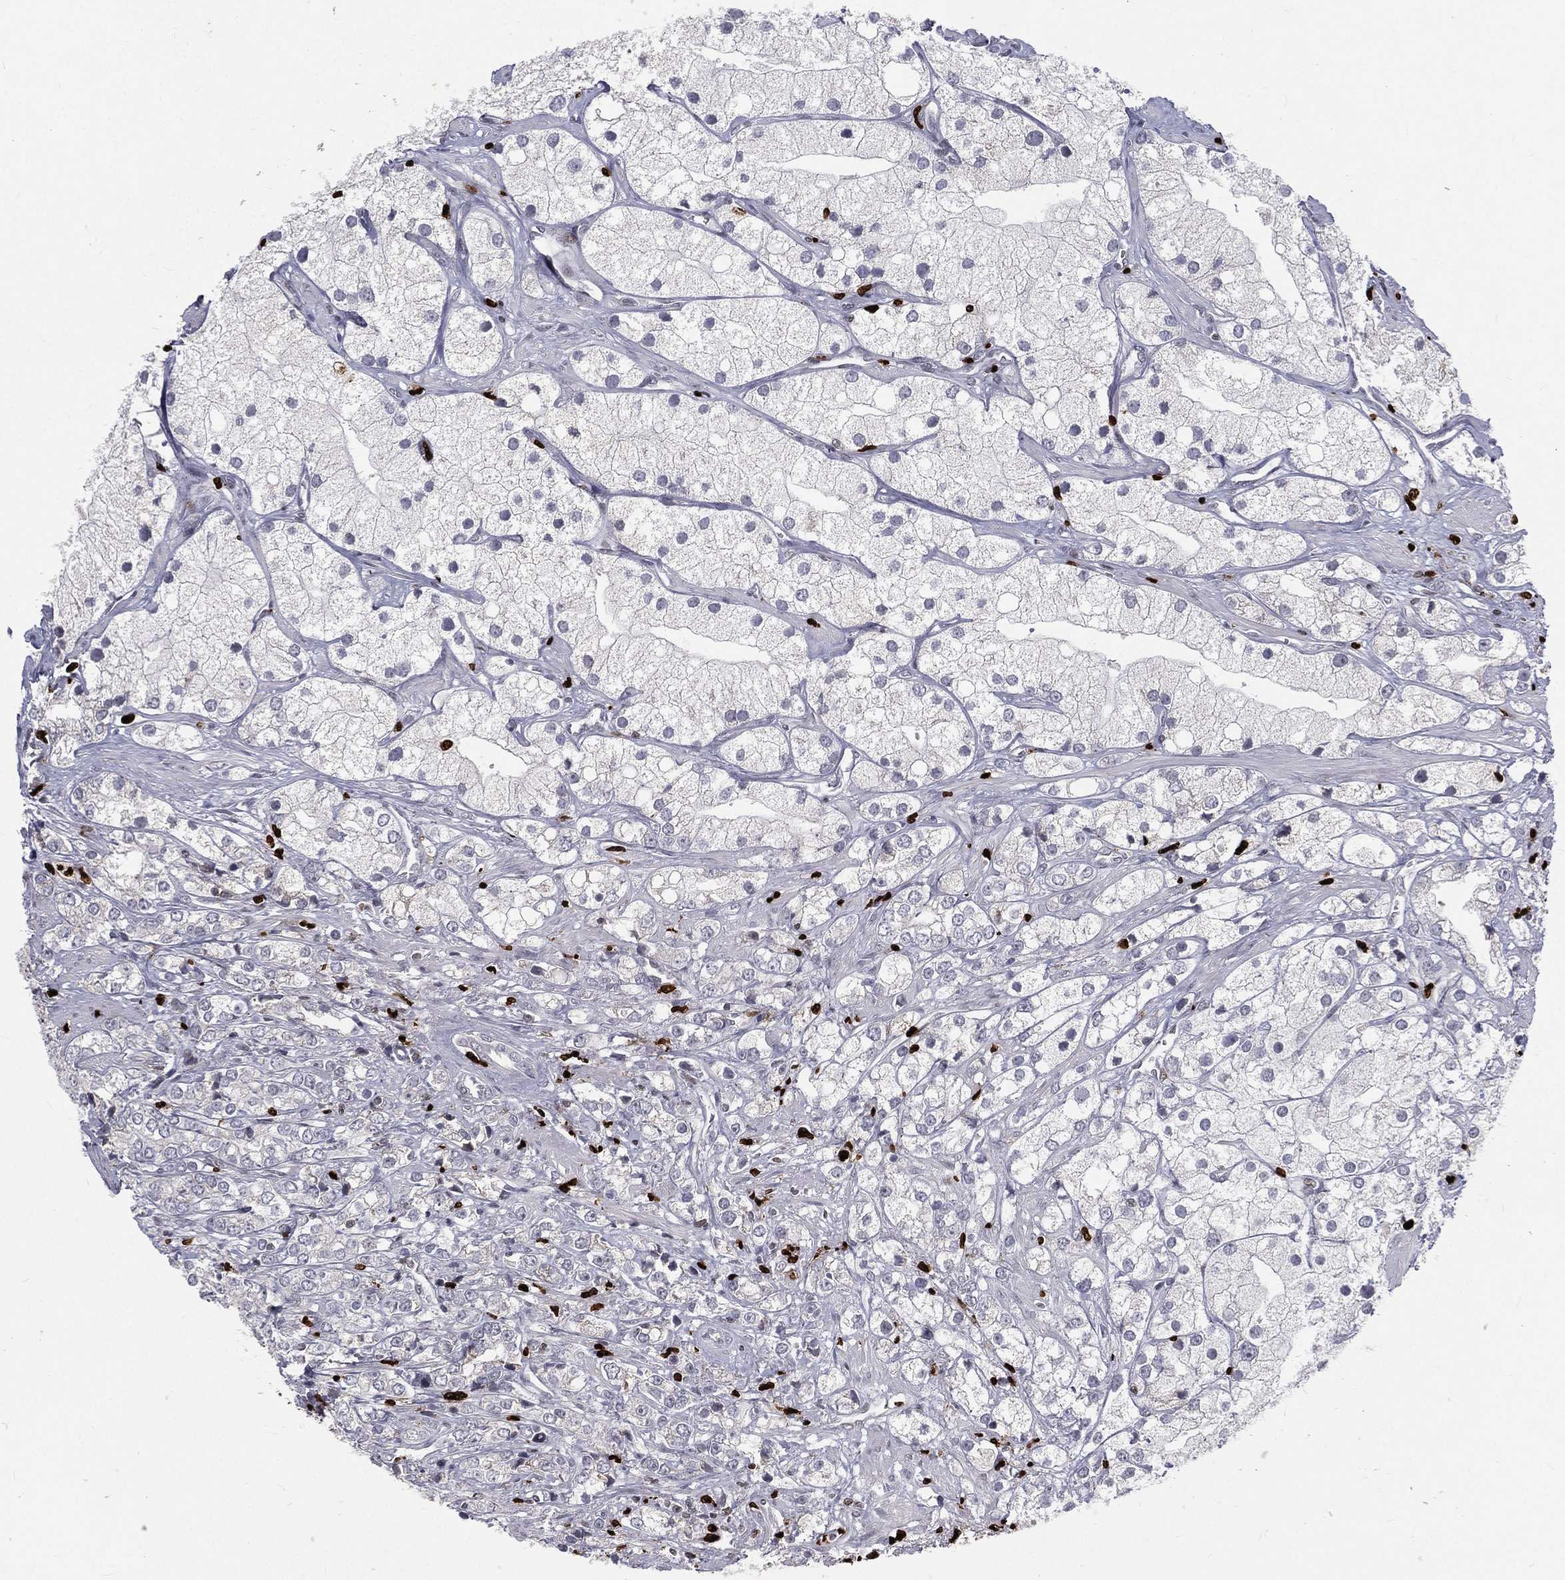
{"staining": {"intensity": "negative", "quantity": "none", "location": "none"}, "tissue": "prostate cancer", "cell_type": "Tumor cells", "image_type": "cancer", "snomed": [{"axis": "morphology", "description": "Adenocarcinoma, NOS"}, {"axis": "topography", "description": "Prostate and seminal vesicle, NOS"}, {"axis": "topography", "description": "Prostate"}], "caption": "IHC image of neoplastic tissue: human adenocarcinoma (prostate) stained with DAB displays no significant protein expression in tumor cells.", "gene": "MNDA", "patient": {"sex": "male", "age": 79}}